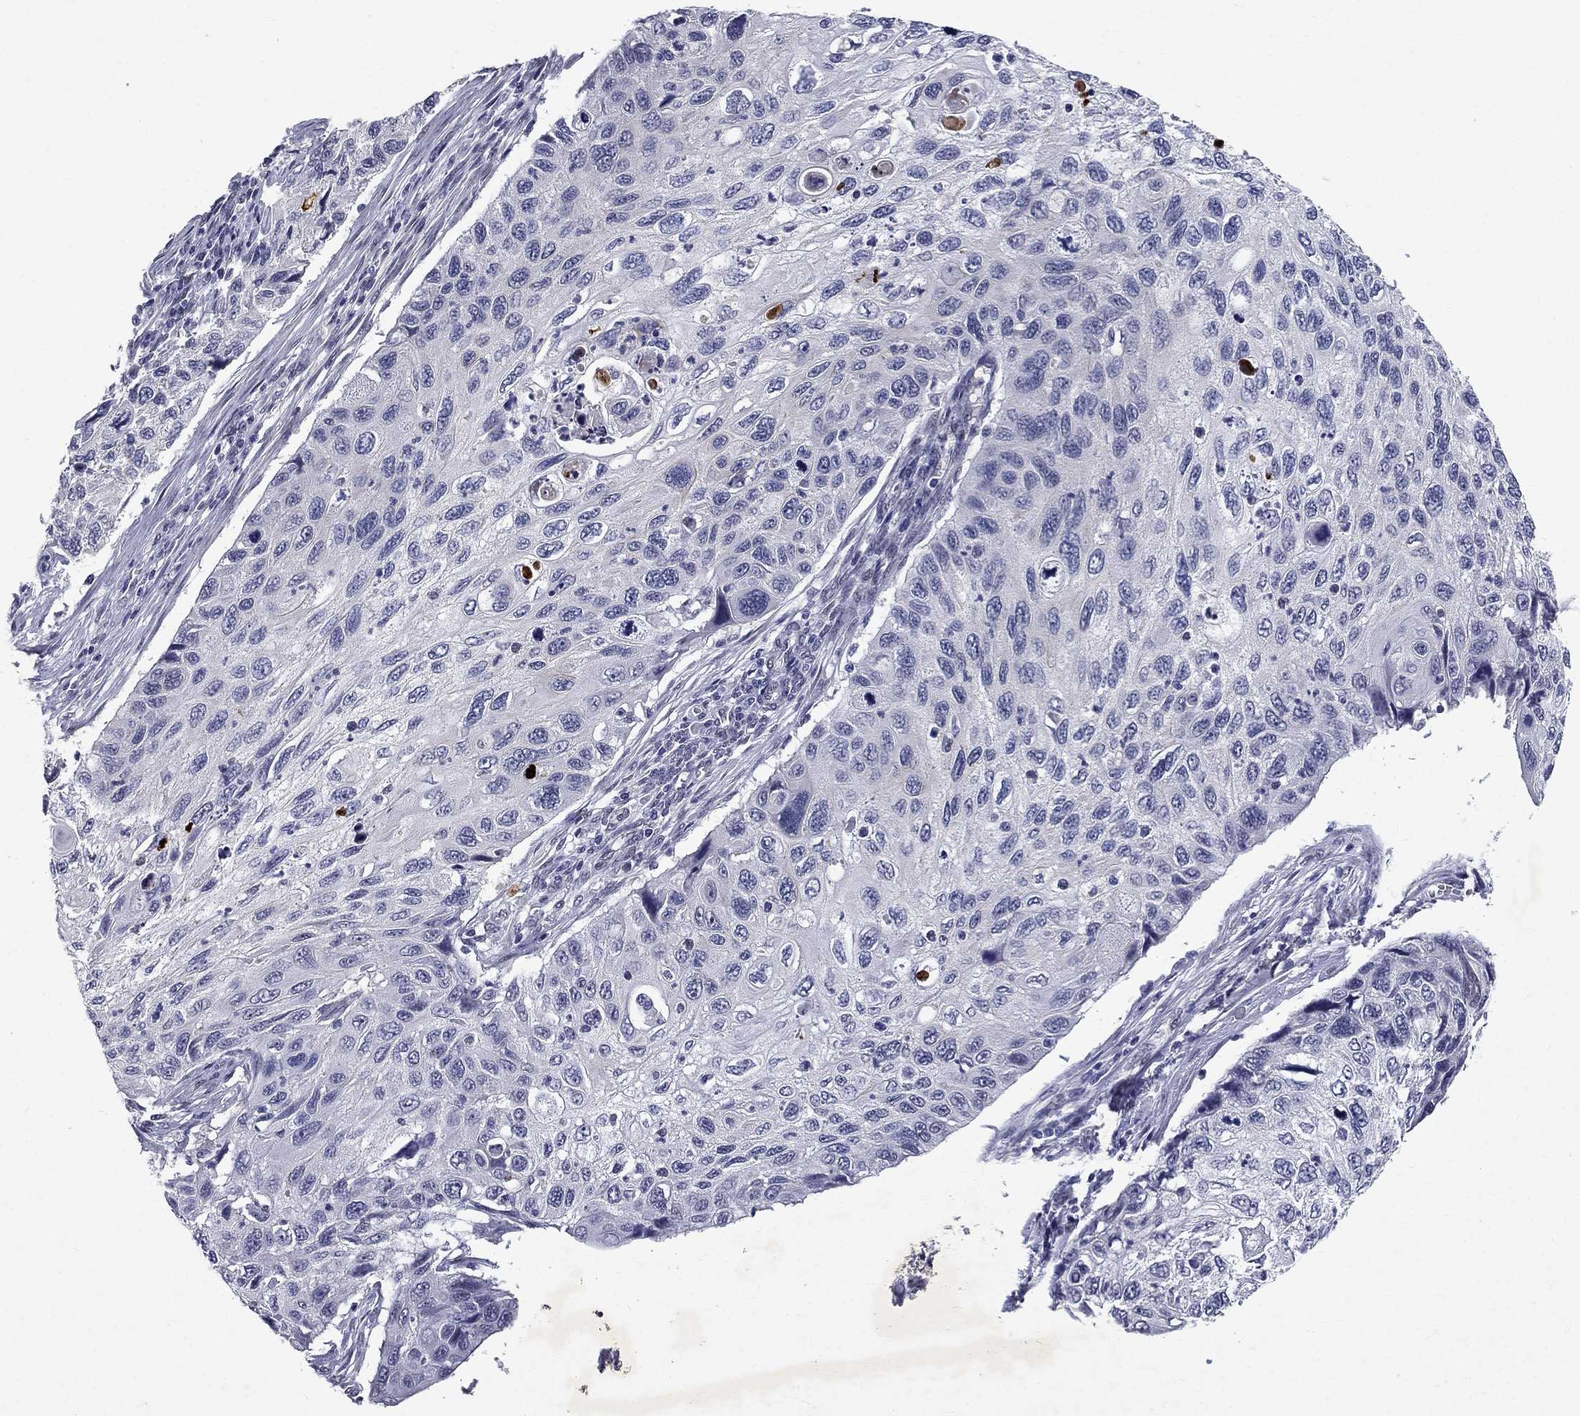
{"staining": {"intensity": "negative", "quantity": "none", "location": "none"}, "tissue": "cervical cancer", "cell_type": "Tumor cells", "image_type": "cancer", "snomed": [{"axis": "morphology", "description": "Squamous cell carcinoma, NOS"}, {"axis": "topography", "description": "Cervix"}], "caption": "This histopathology image is of cervical cancer stained with IHC to label a protein in brown with the nuclei are counter-stained blue. There is no staining in tumor cells.", "gene": "RBFOX1", "patient": {"sex": "female", "age": 70}}